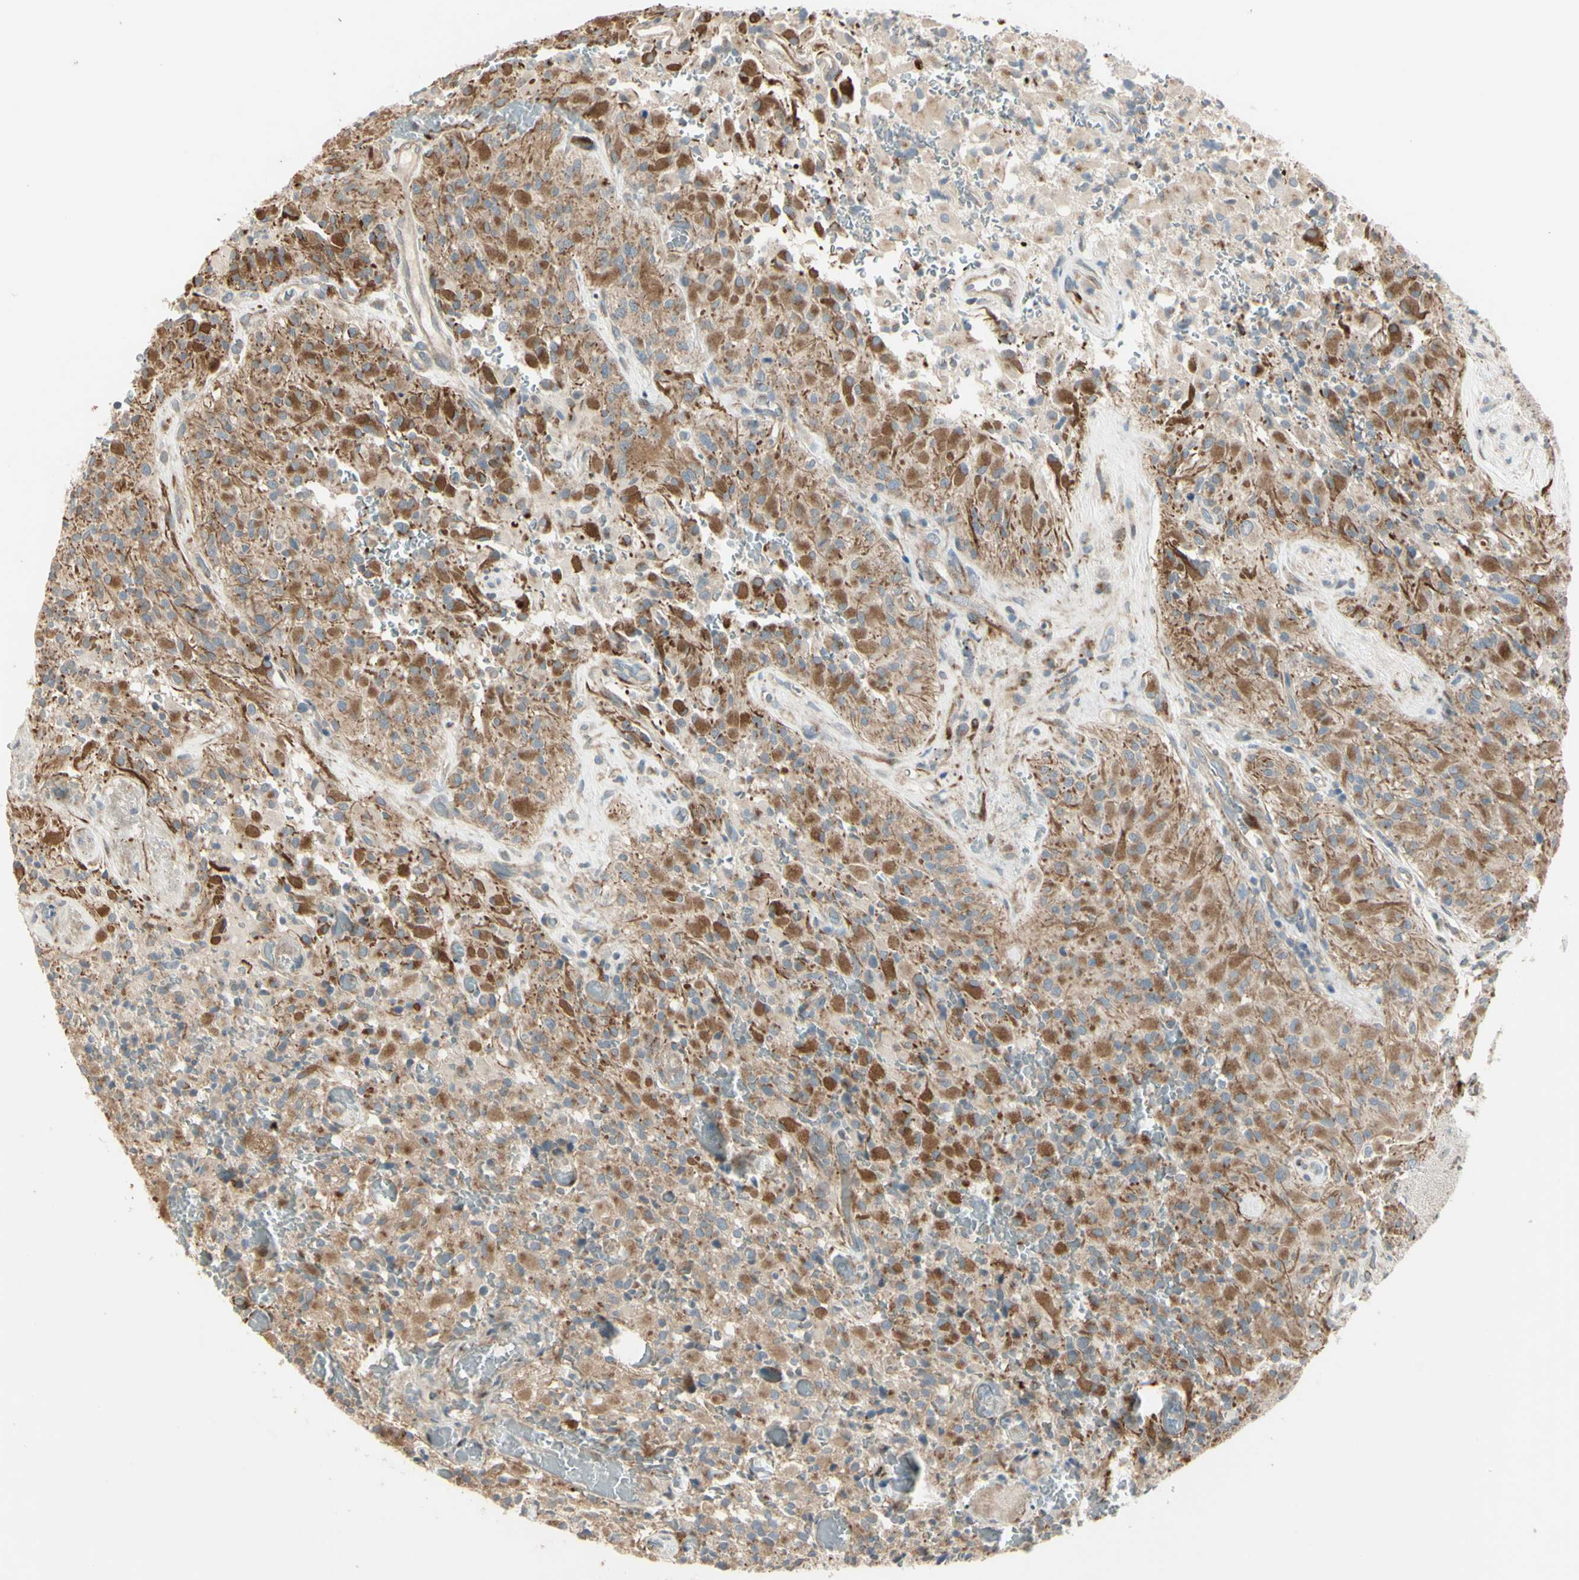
{"staining": {"intensity": "moderate", "quantity": ">75%", "location": "cytoplasmic/membranous"}, "tissue": "glioma", "cell_type": "Tumor cells", "image_type": "cancer", "snomed": [{"axis": "morphology", "description": "Glioma, malignant, High grade"}, {"axis": "topography", "description": "Brain"}], "caption": "Protein analysis of malignant high-grade glioma tissue shows moderate cytoplasmic/membranous positivity in about >75% of tumor cells. The staining was performed using DAB to visualize the protein expression in brown, while the nuclei were stained in blue with hematoxylin (Magnification: 20x).", "gene": "NDFIP1", "patient": {"sex": "male", "age": 71}}